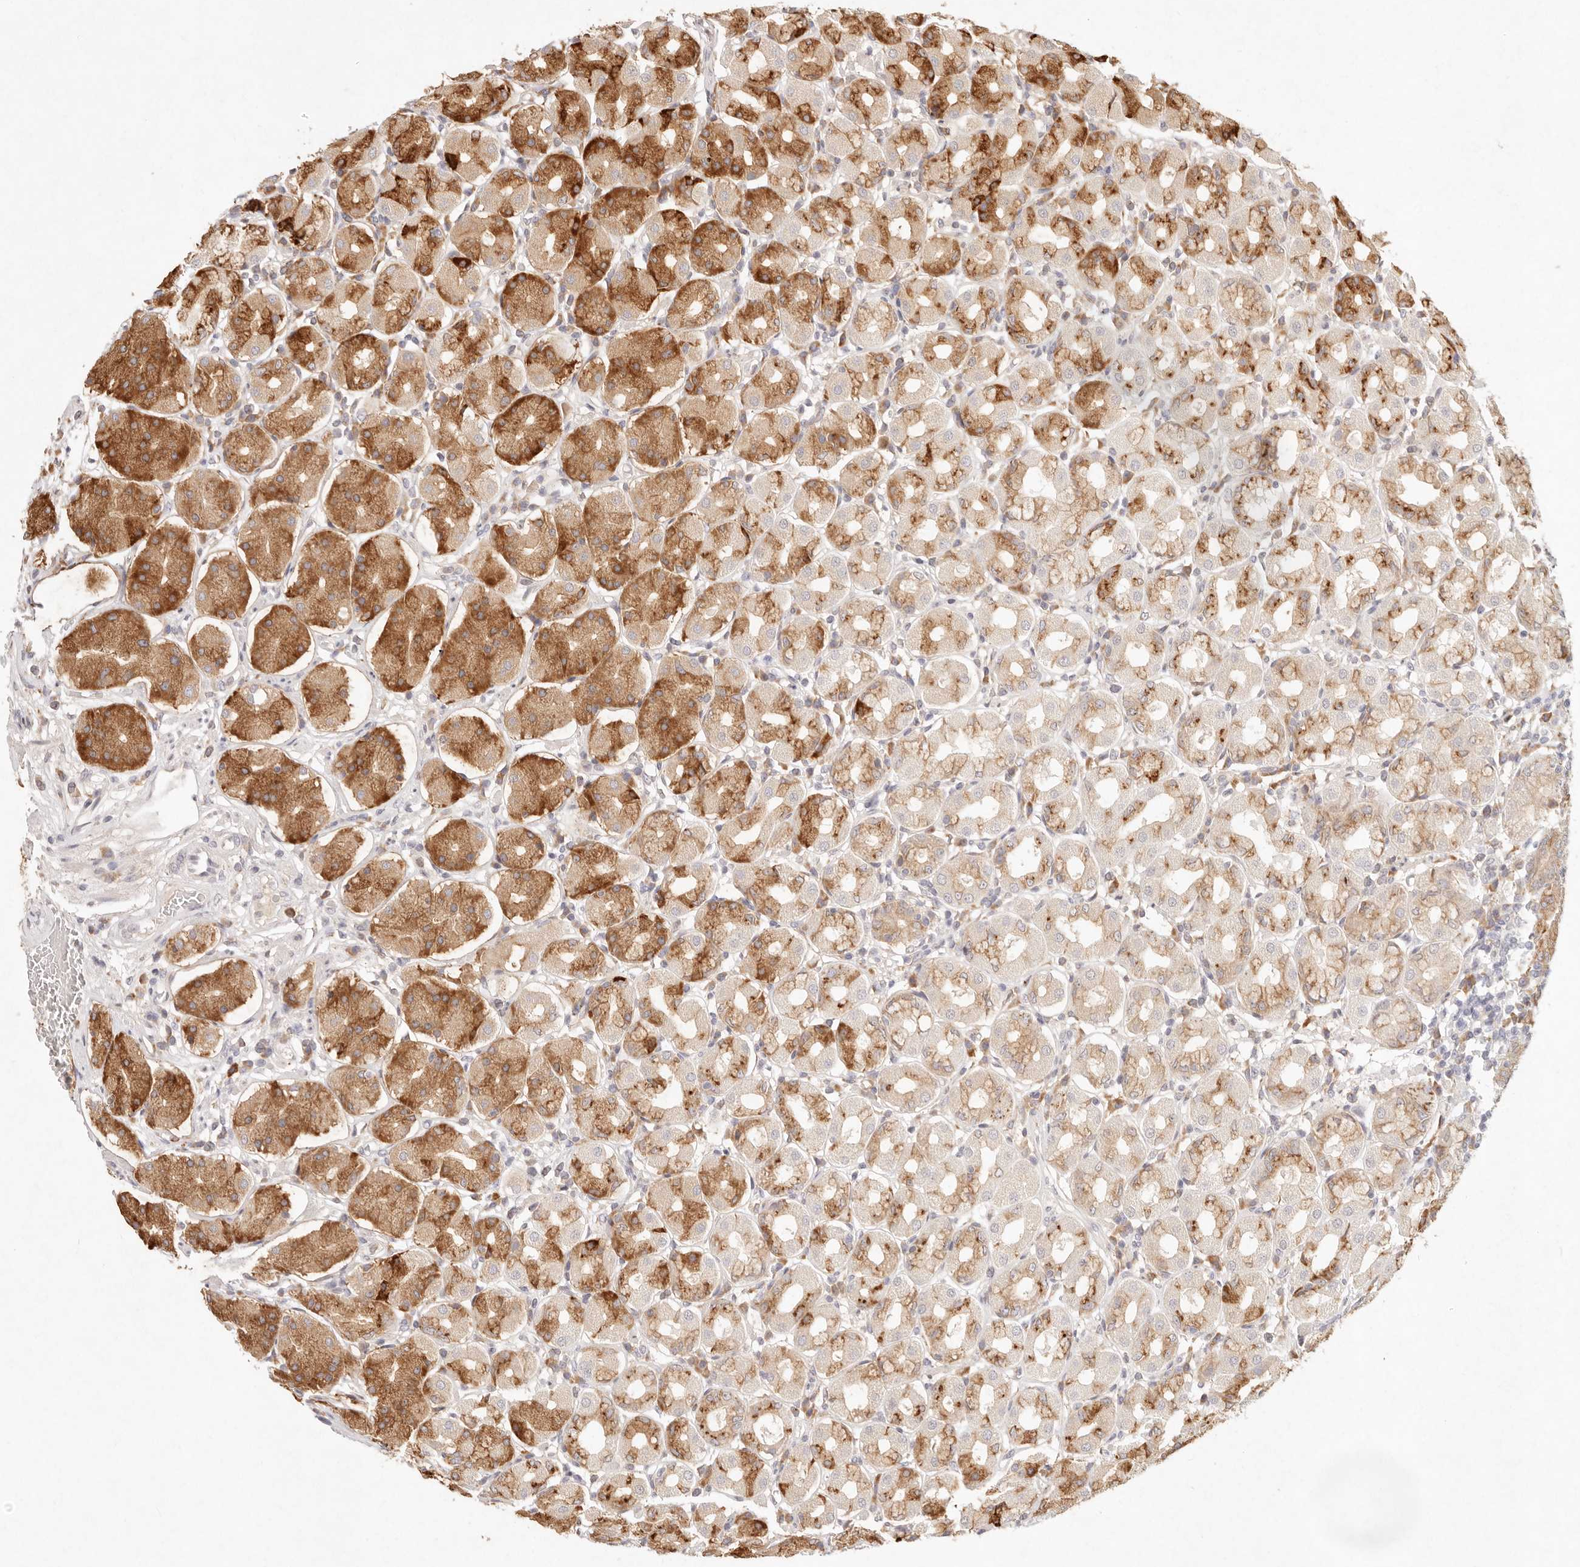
{"staining": {"intensity": "strong", "quantity": "25%-75%", "location": "cytoplasmic/membranous"}, "tissue": "stomach", "cell_type": "Glandular cells", "image_type": "normal", "snomed": [{"axis": "morphology", "description": "Normal tissue, NOS"}, {"axis": "topography", "description": "Stomach"}, {"axis": "topography", "description": "Stomach, lower"}], "caption": "Immunohistochemistry (DAB (3,3'-diaminobenzidine)) staining of normal stomach displays strong cytoplasmic/membranous protein positivity in about 25%-75% of glandular cells. (DAB IHC with brightfield microscopy, high magnification).", "gene": "C1orf127", "patient": {"sex": "female", "age": 56}}